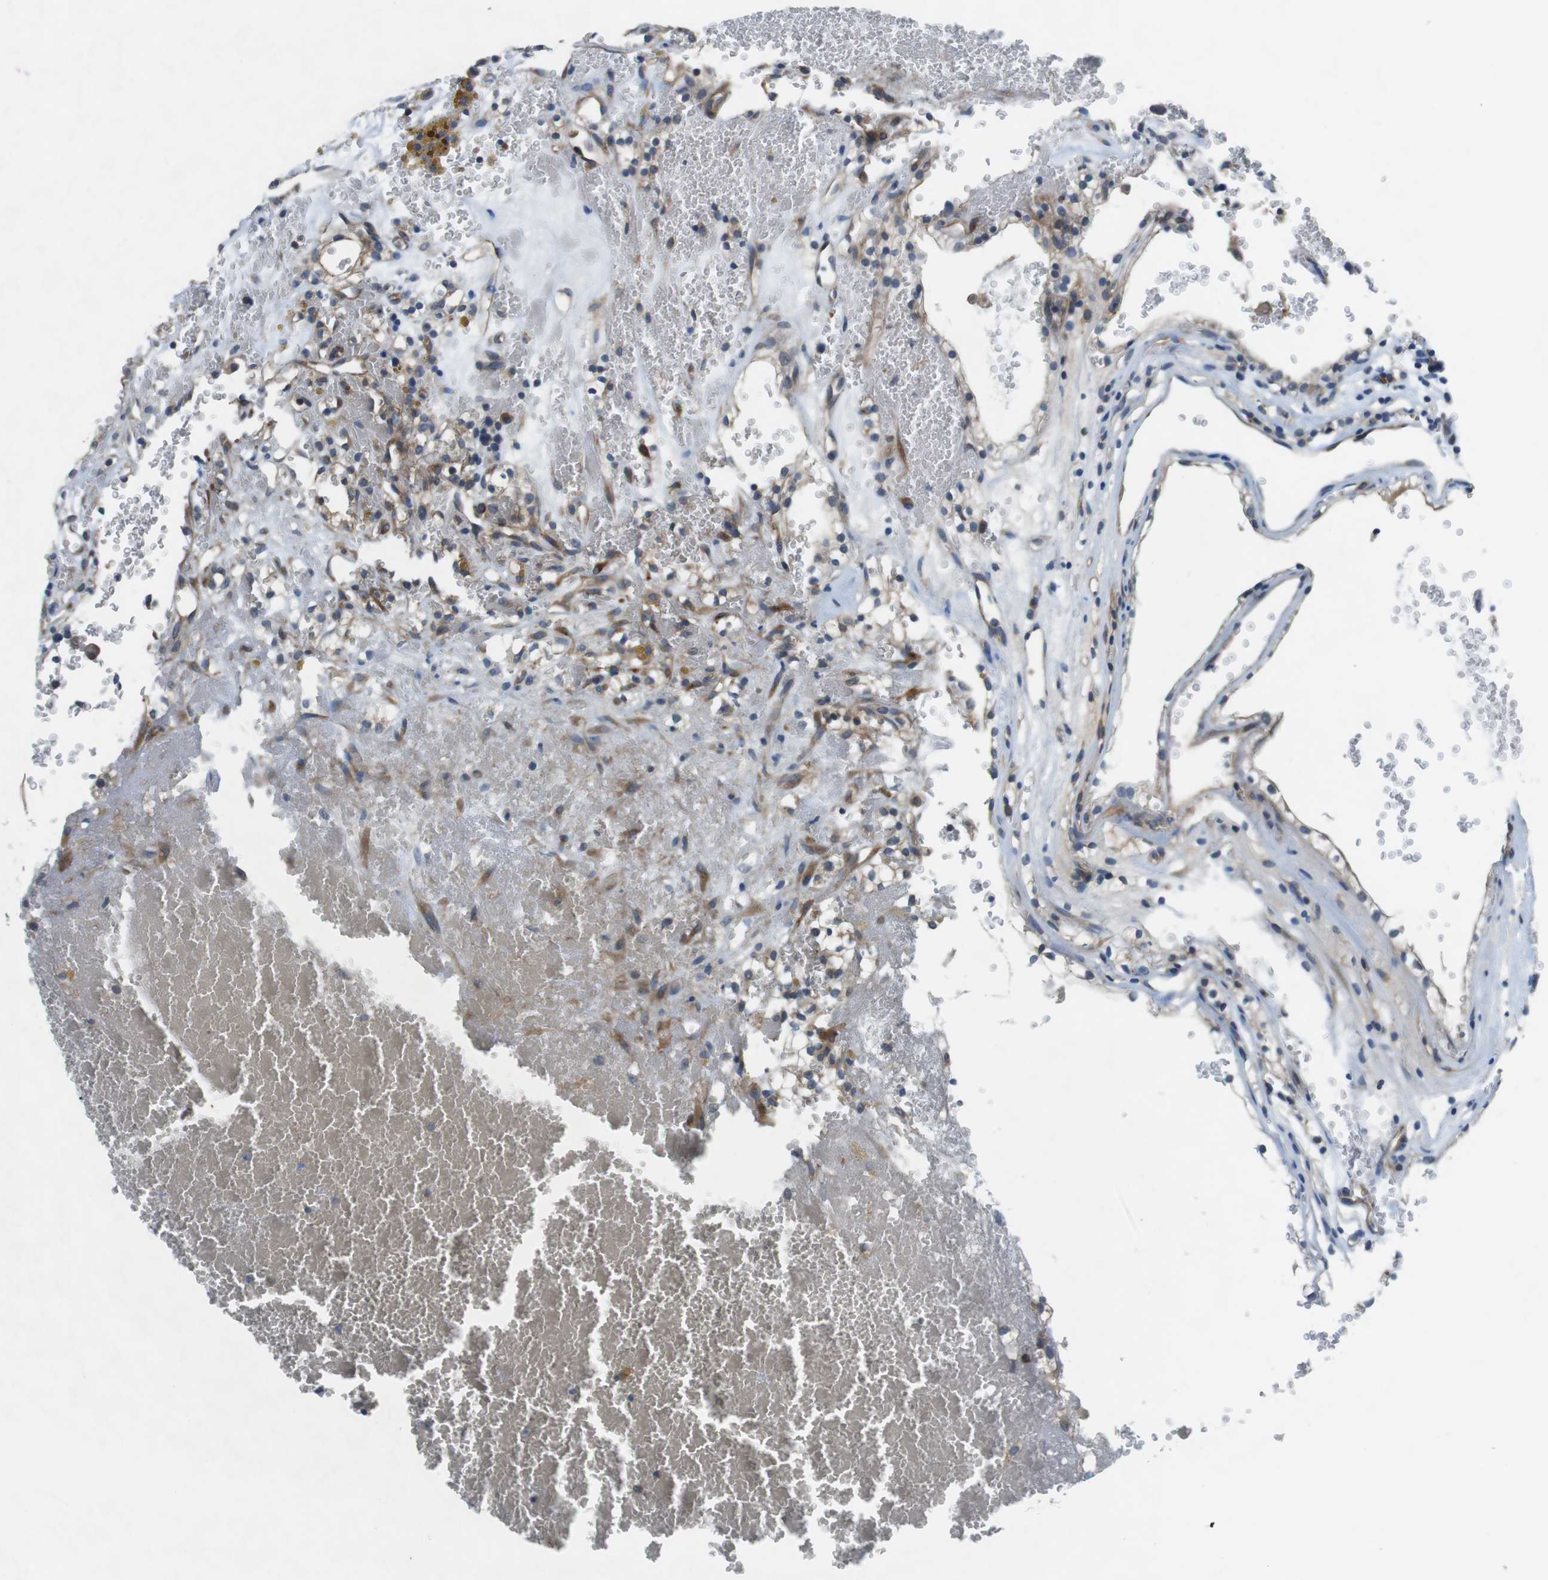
{"staining": {"intensity": "weak", "quantity": "25%-75%", "location": "cytoplasmic/membranous"}, "tissue": "renal cancer", "cell_type": "Tumor cells", "image_type": "cancer", "snomed": [{"axis": "morphology", "description": "Adenocarcinoma, NOS"}, {"axis": "topography", "description": "Kidney"}], "caption": "Adenocarcinoma (renal) was stained to show a protein in brown. There is low levels of weak cytoplasmic/membranous expression in approximately 25%-75% of tumor cells.", "gene": "DCLK1", "patient": {"sex": "female", "age": 41}}